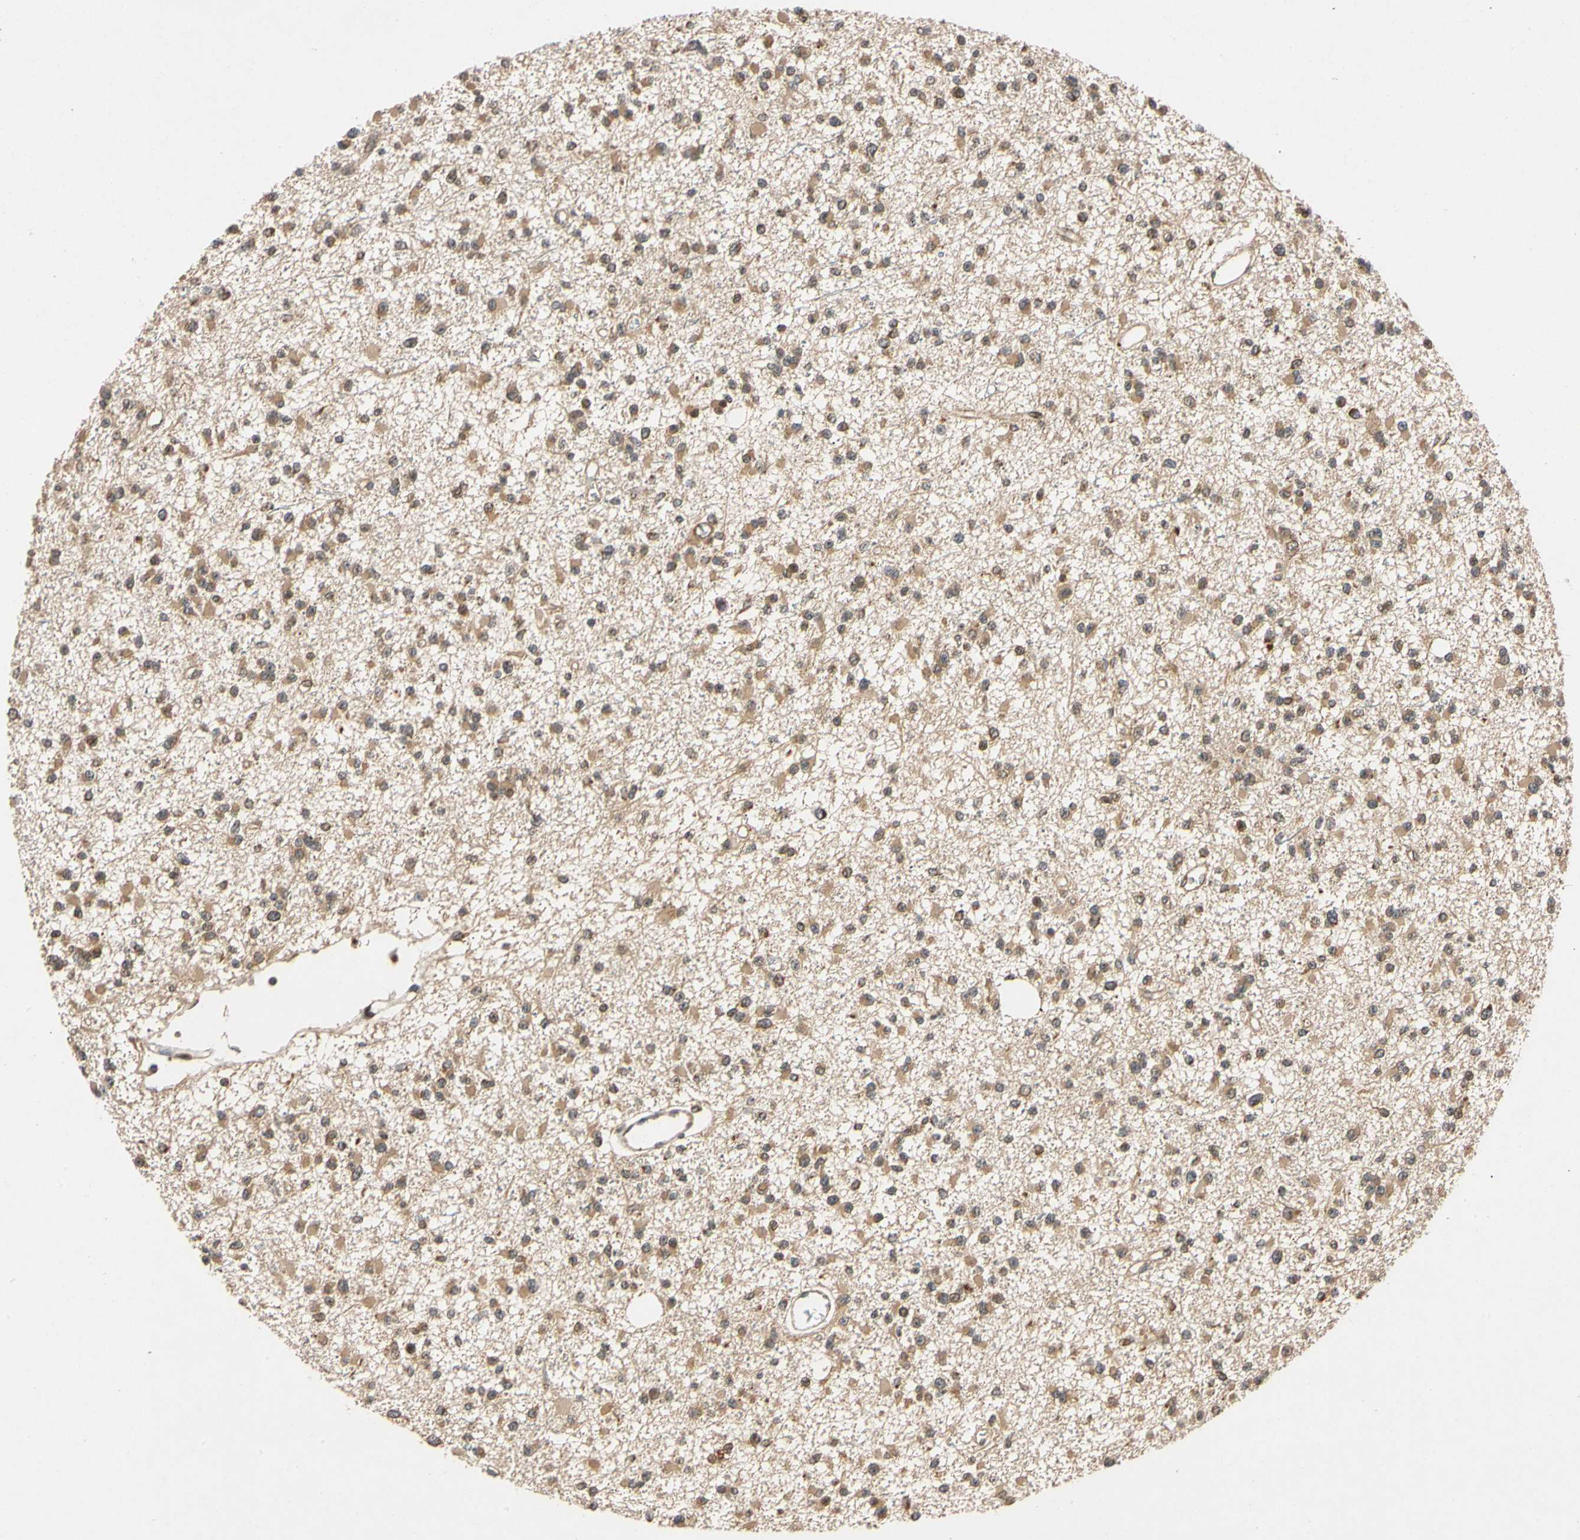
{"staining": {"intensity": "moderate", "quantity": ">75%", "location": "cytoplasmic/membranous"}, "tissue": "glioma", "cell_type": "Tumor cells", "image_type": "cancer", "snomed": [{"axis": "morphology", "description": "Glioma, malignant, Low grade"}, {"axis": "topography", "description": "Brain"}], "caption": "Malignant glioma (low-grade) stained with a protein marker displays moderate staining in tumor cells.", "gene": "MRPS22", "patient": {"sex": "female", "age": 22}}